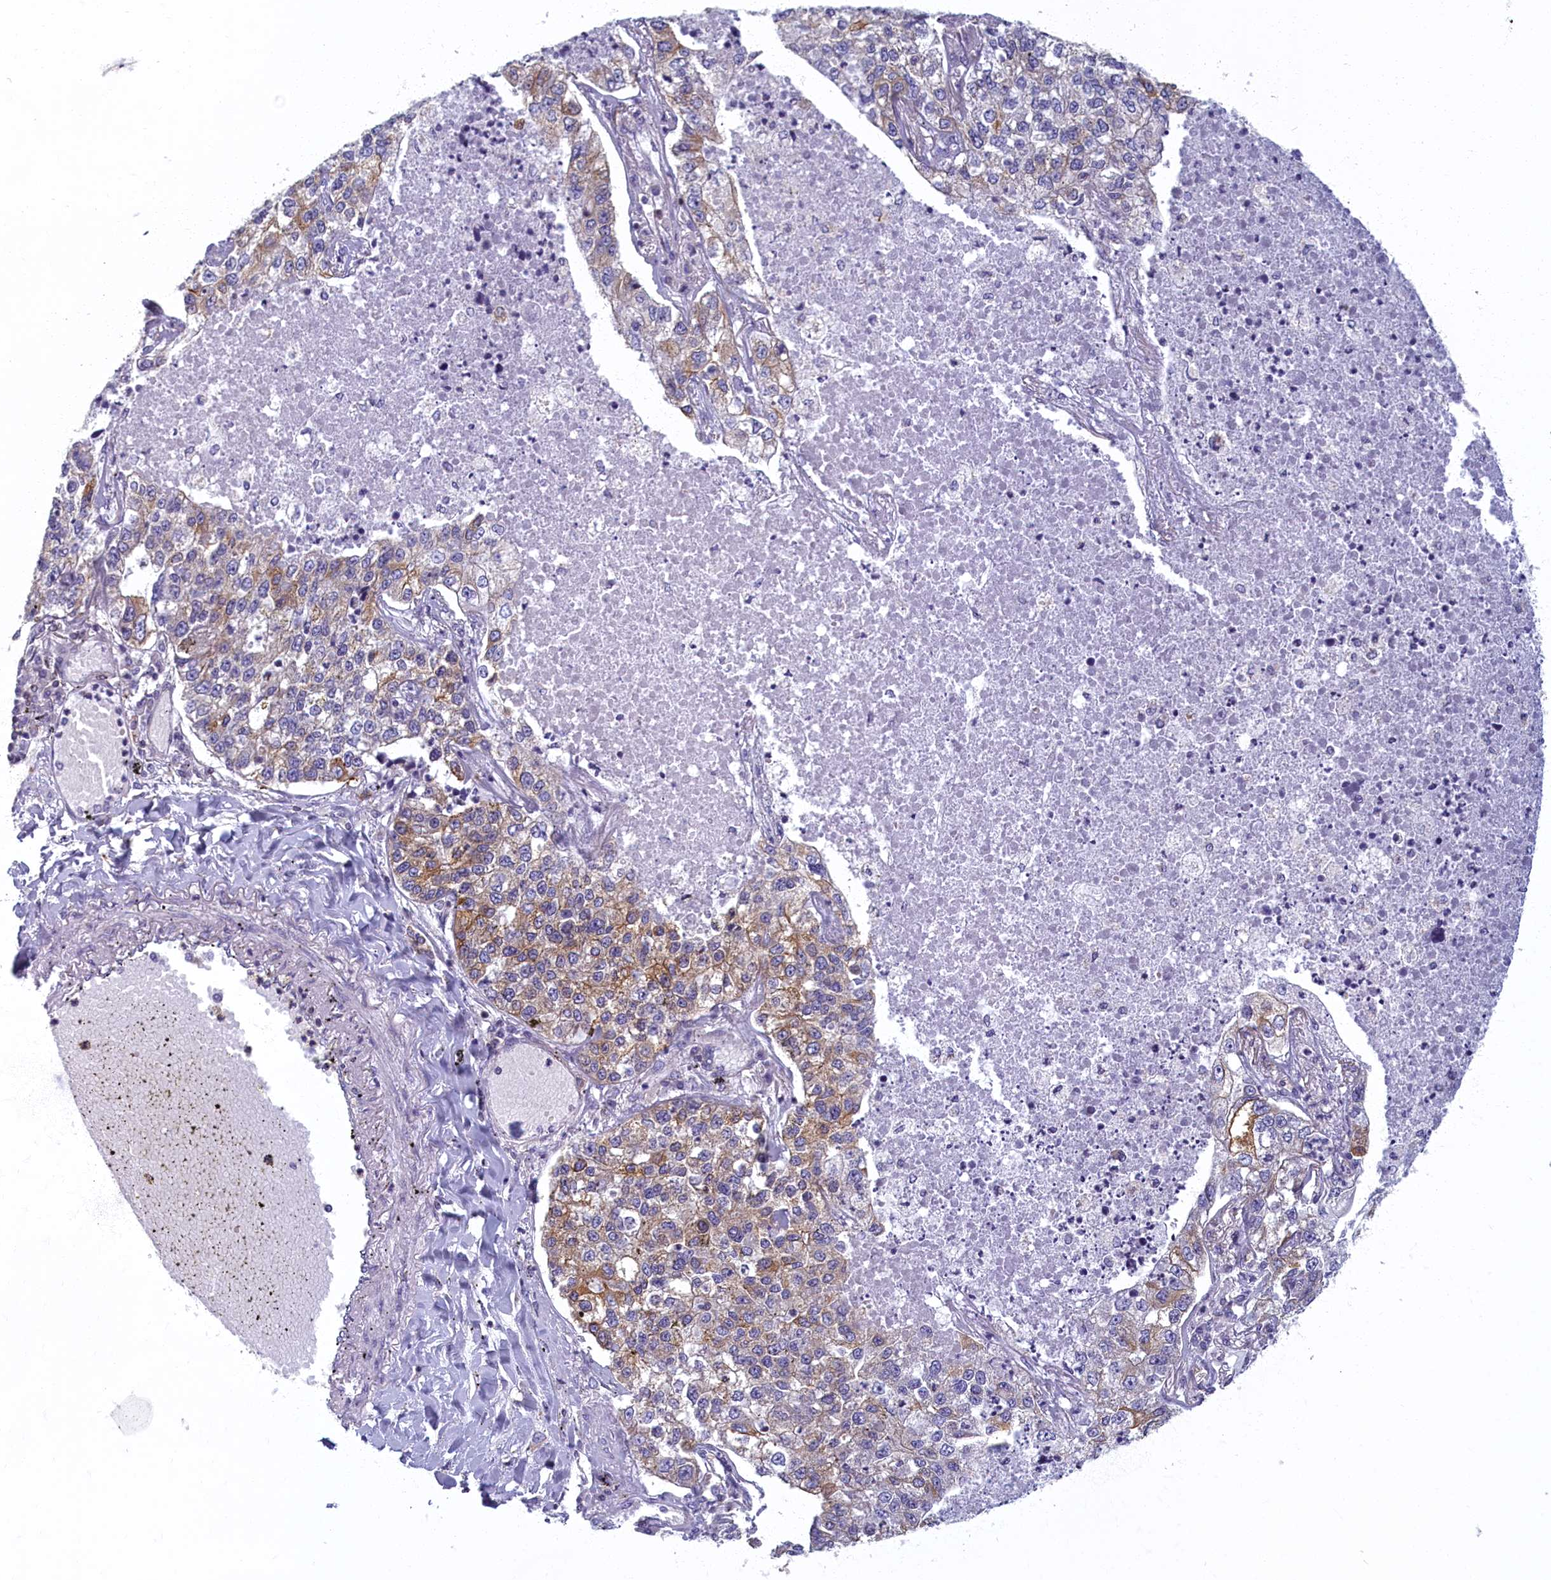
{"staining": {"intensity": "moderate", "quantity": "25%-75%", "location": "cytoplasmic/membranous"}, "tissue": "lung cancer", "cell_type": "Tumor cells", "image_type": "cancer", "snomed": [{"axis": "morphology", "description": "Adenocarcinoma, NOS"}, {"axis": "topography", "description": "Lung"}], "caption": "The photomicrograph shows immunohistochemical staining of lung cancer. There is moderate cytoplasmic/membranous expression is present in approximately 25%-75% of tumor cells.", "gene": "NOL10", "patient": {"sex": "male", "age": 49}}